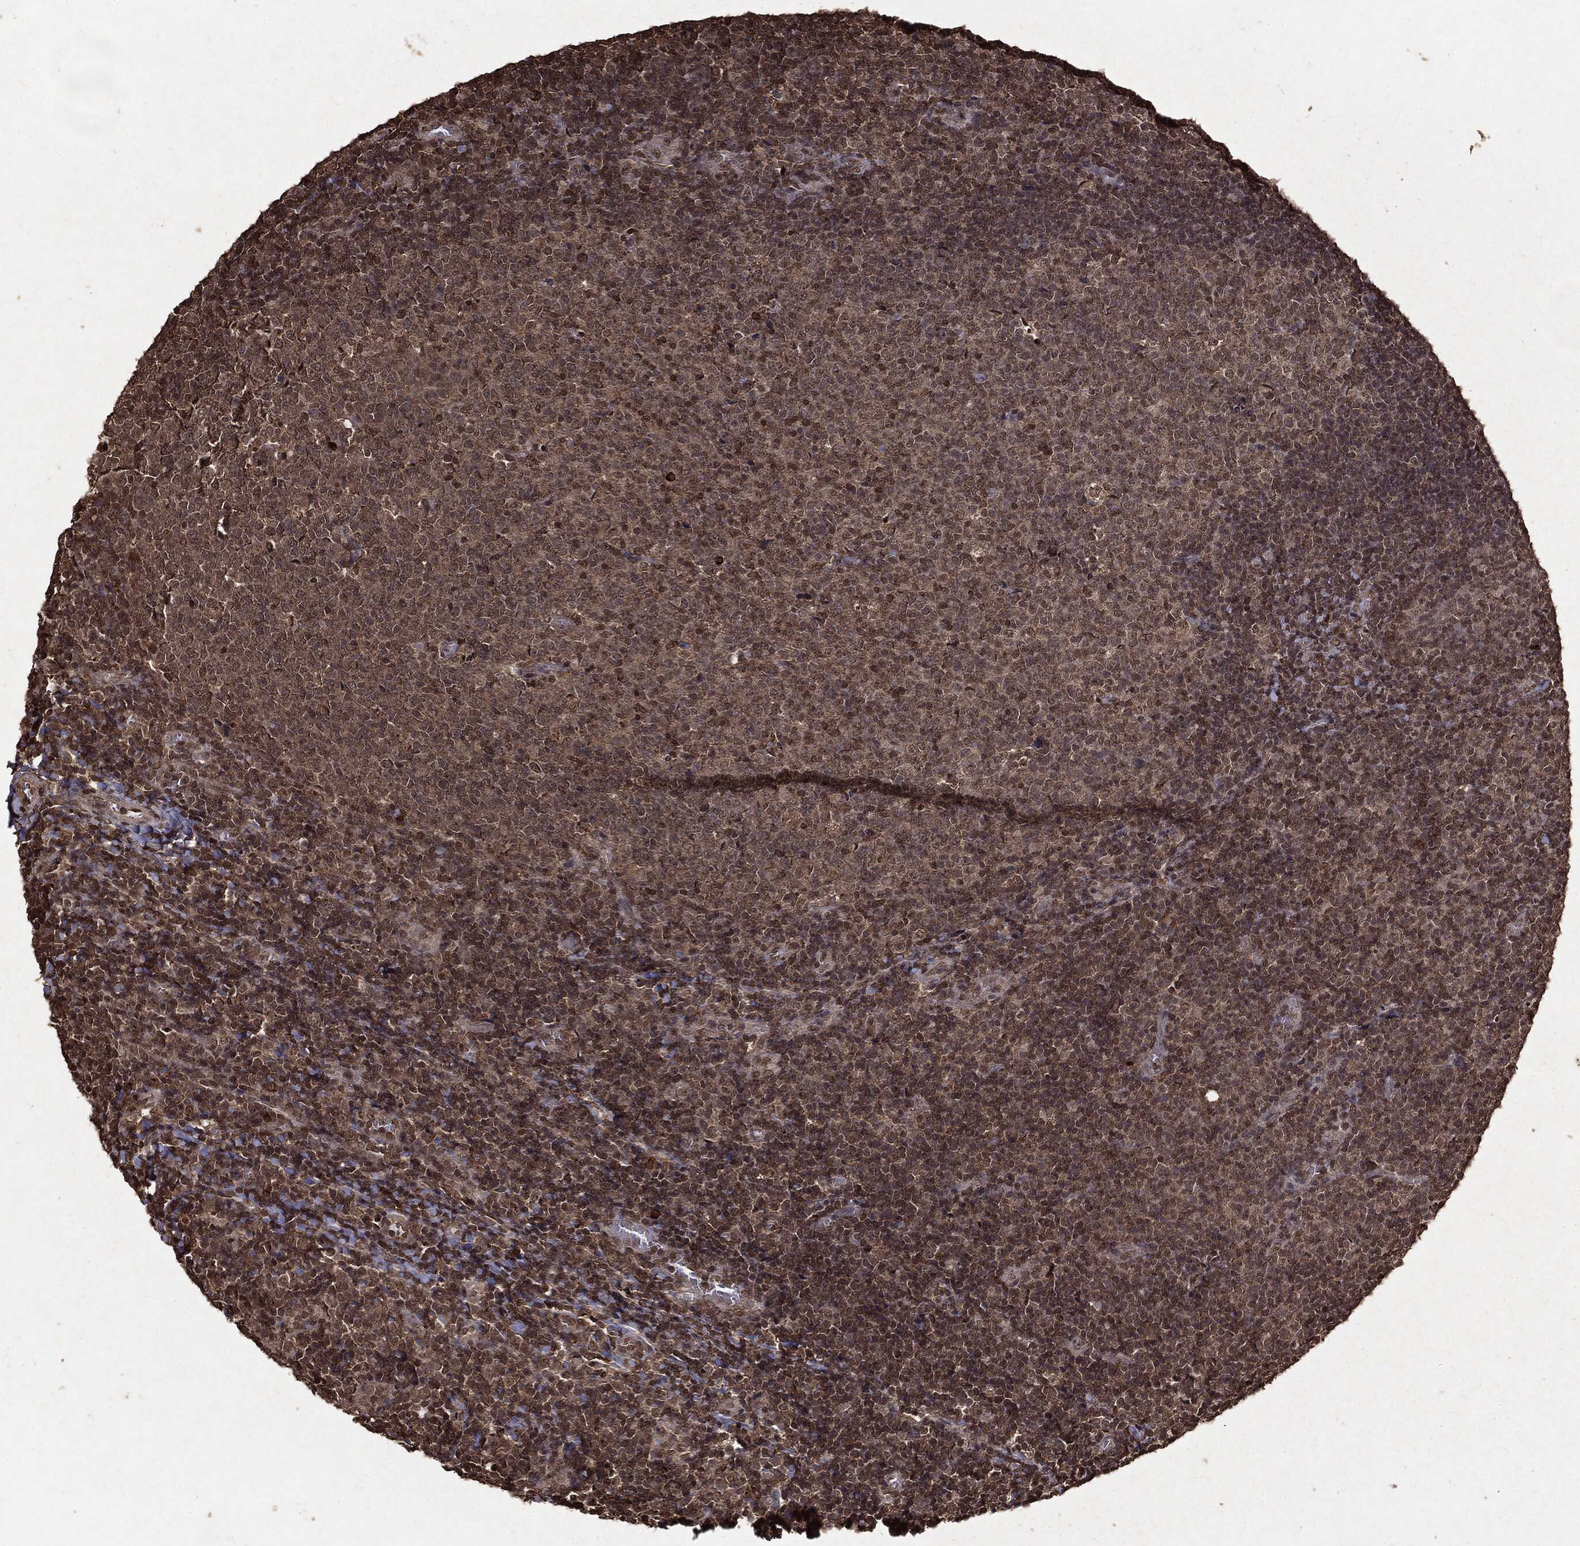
{"staining": {"intensity": "moderate", "quantity": "<25%", "location": "nuclear"}, "tissue": "tonsil", "cell_type": "Germinal center cells", "image_type": "normal", "snomed": [{"axis": "morphology", "description": "Normal tissue, NOS"}, {"axis": "topography", "description": "Tonsil"}], "caption": "Tonsil stained with DAB (3,3'-diaminobenzidine) immunohistochemistry demonstrates low levels of moderate nuclear staining in approximately <25% of germinal center cells. The staining was performed using DAB, with brown indicating positive protein expression. Nuclei are stained blue with hematoxylin.", "gene": "PEBP1", "patient": {"sex": "female", "age": 5}}